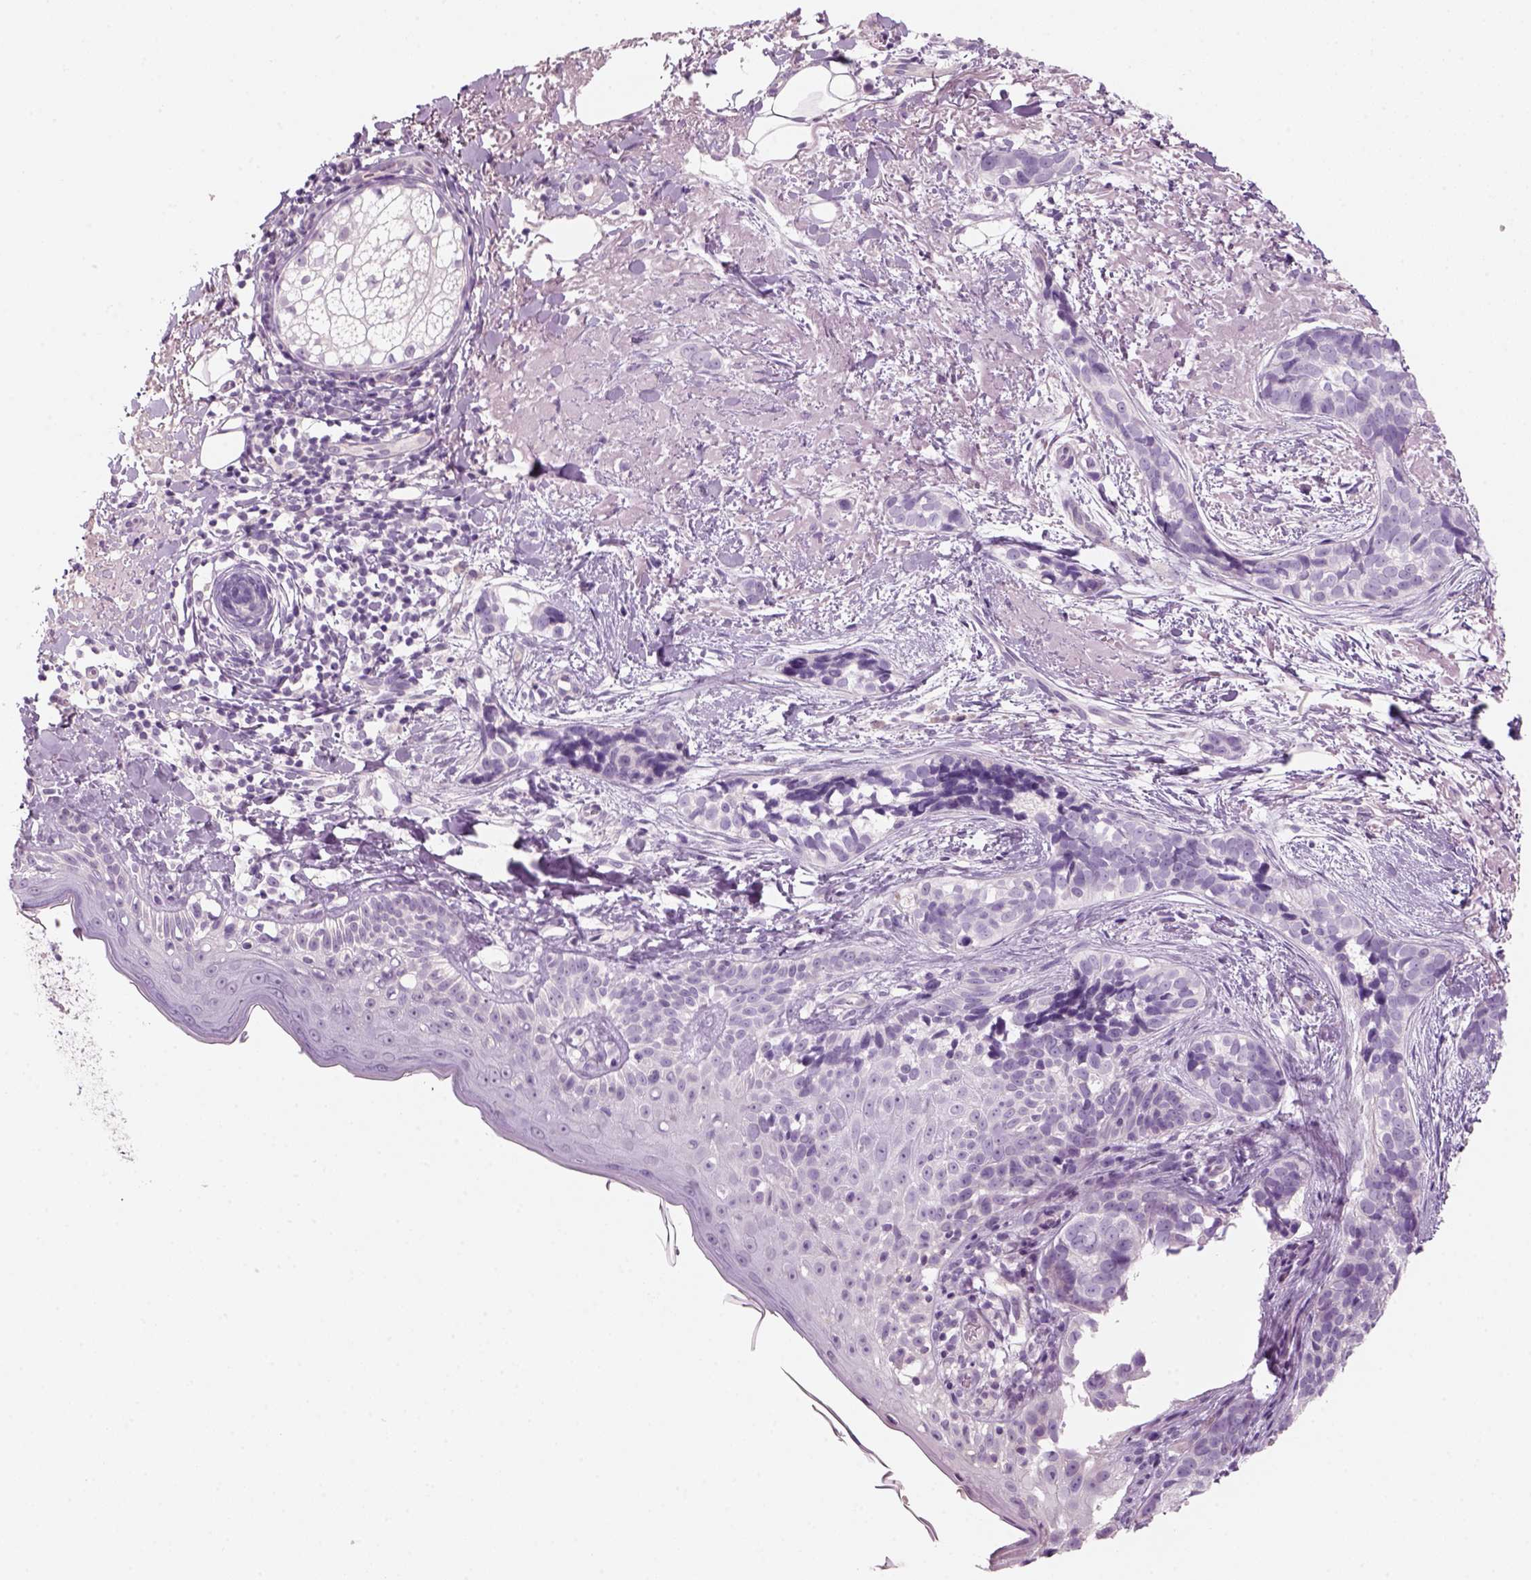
{"staining": {"intensity": "negative", "quantity": "none", "location": "none"}, "tissue": "skin cancer", "cell_type": "Tumor cells", "image_type": "cancer", "snomed": [{"axis": "morphology", "description": "Basal cell carcinoma"}, {"axis": "topography", "description": "Skin"}], "caption": "High magnification brightfield microscopy of skin basal cell carcinoma stained with DAB (brown) and counterstained with hematoxylin (blue): tumor cells show no significant staining. The staining was performed using DAB (3,3'-diaminobenzidine) to visualize the protein expression in brown, while the nuclei were stained in blue with hematoxylin (Magnification: 20x).", "gene": "KRT25", "patient": {"sex": "male", "age": 87}}